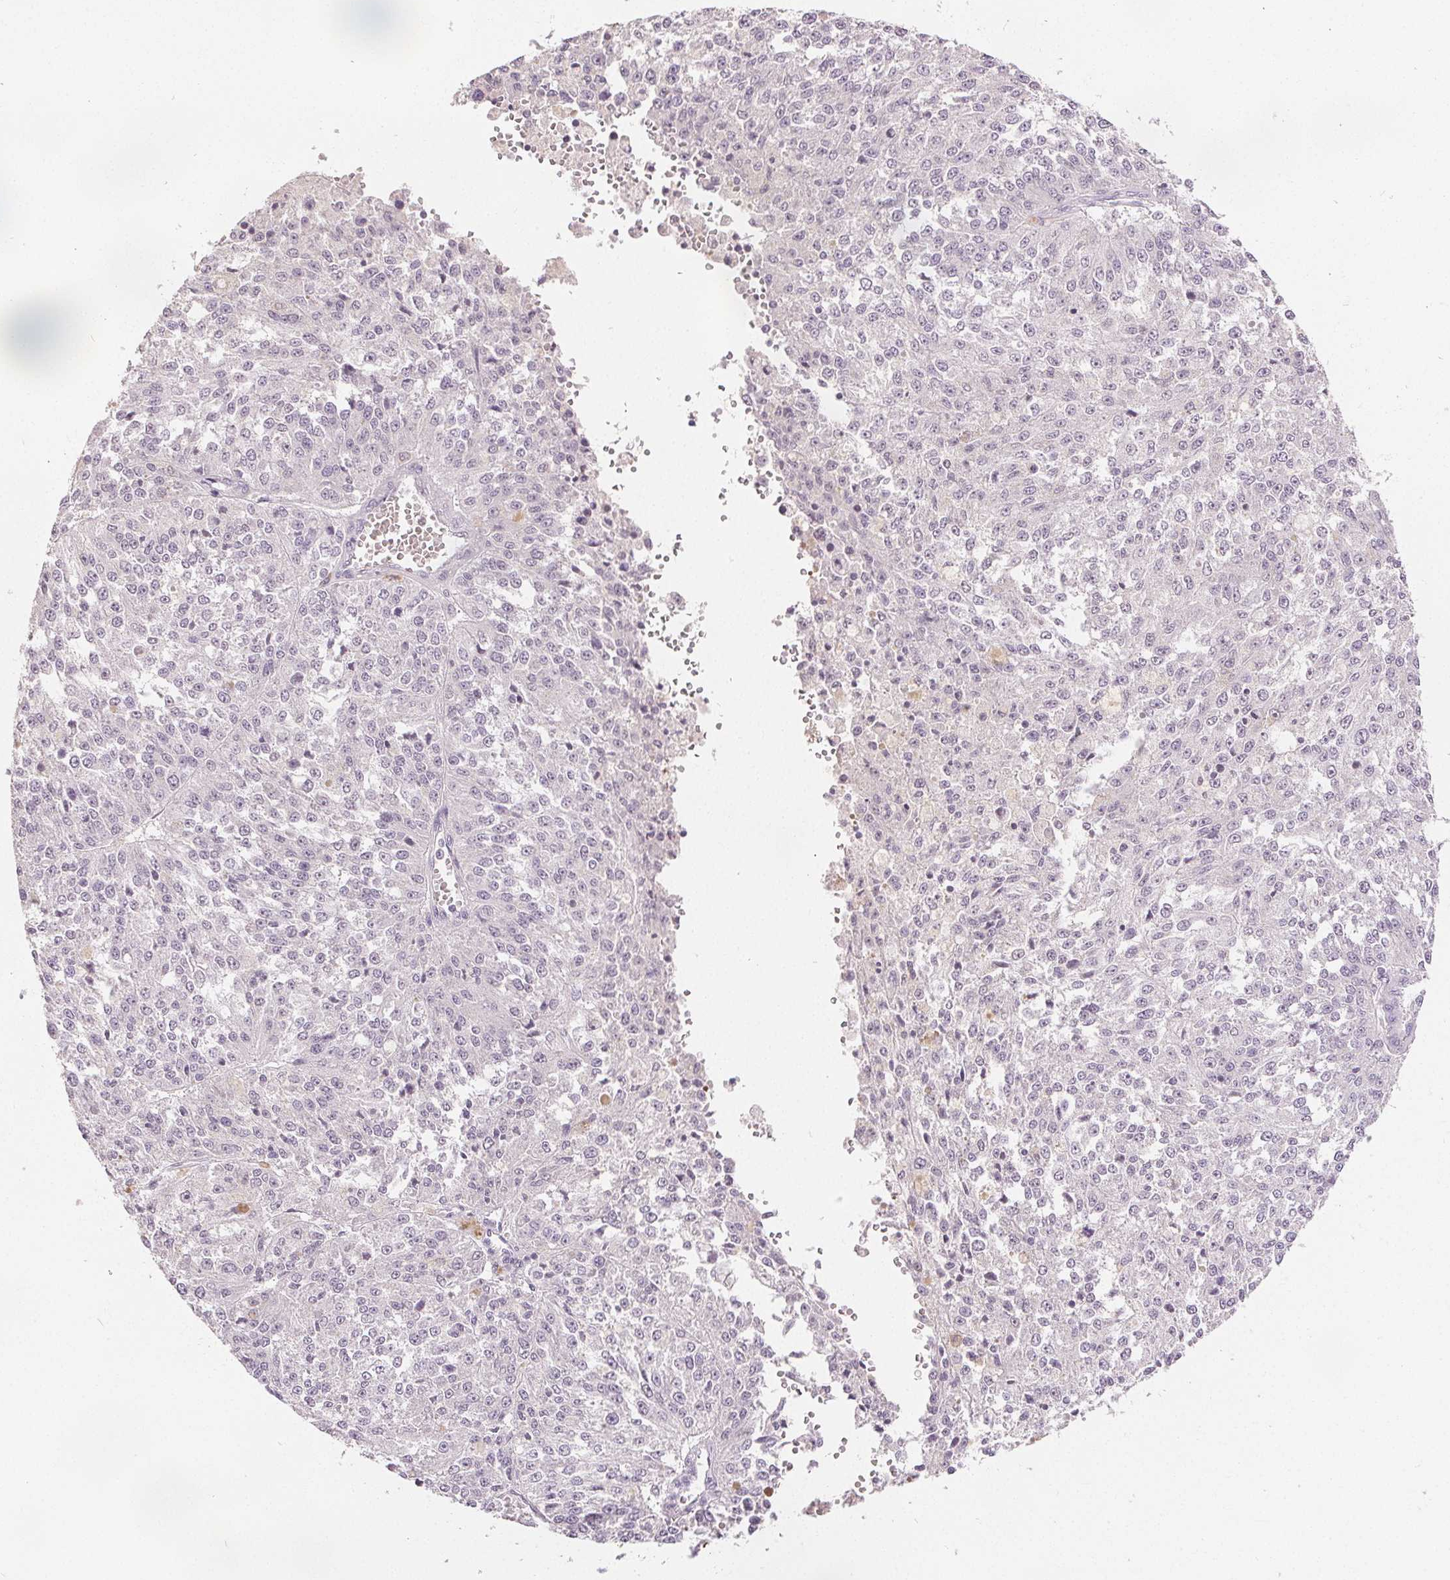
{"staining": {"intensity": "negative", "quantity": "none", "location": "none"}, "tissue": "melanoma", "cell_type": "Tumor cells", "image_type": "cancer", "snomed": [{"axis": "morphology", "description": "Malignant melanoma, Metastatic site"}, {"axis": "topography", "description": "Lymph node"}], "caption": "This is an immunohistochemistry micrograph of human melanoma. There is no staining in tumor cells.", "gene": "CA12", "patient": {"sex": "female", "age": 64}}